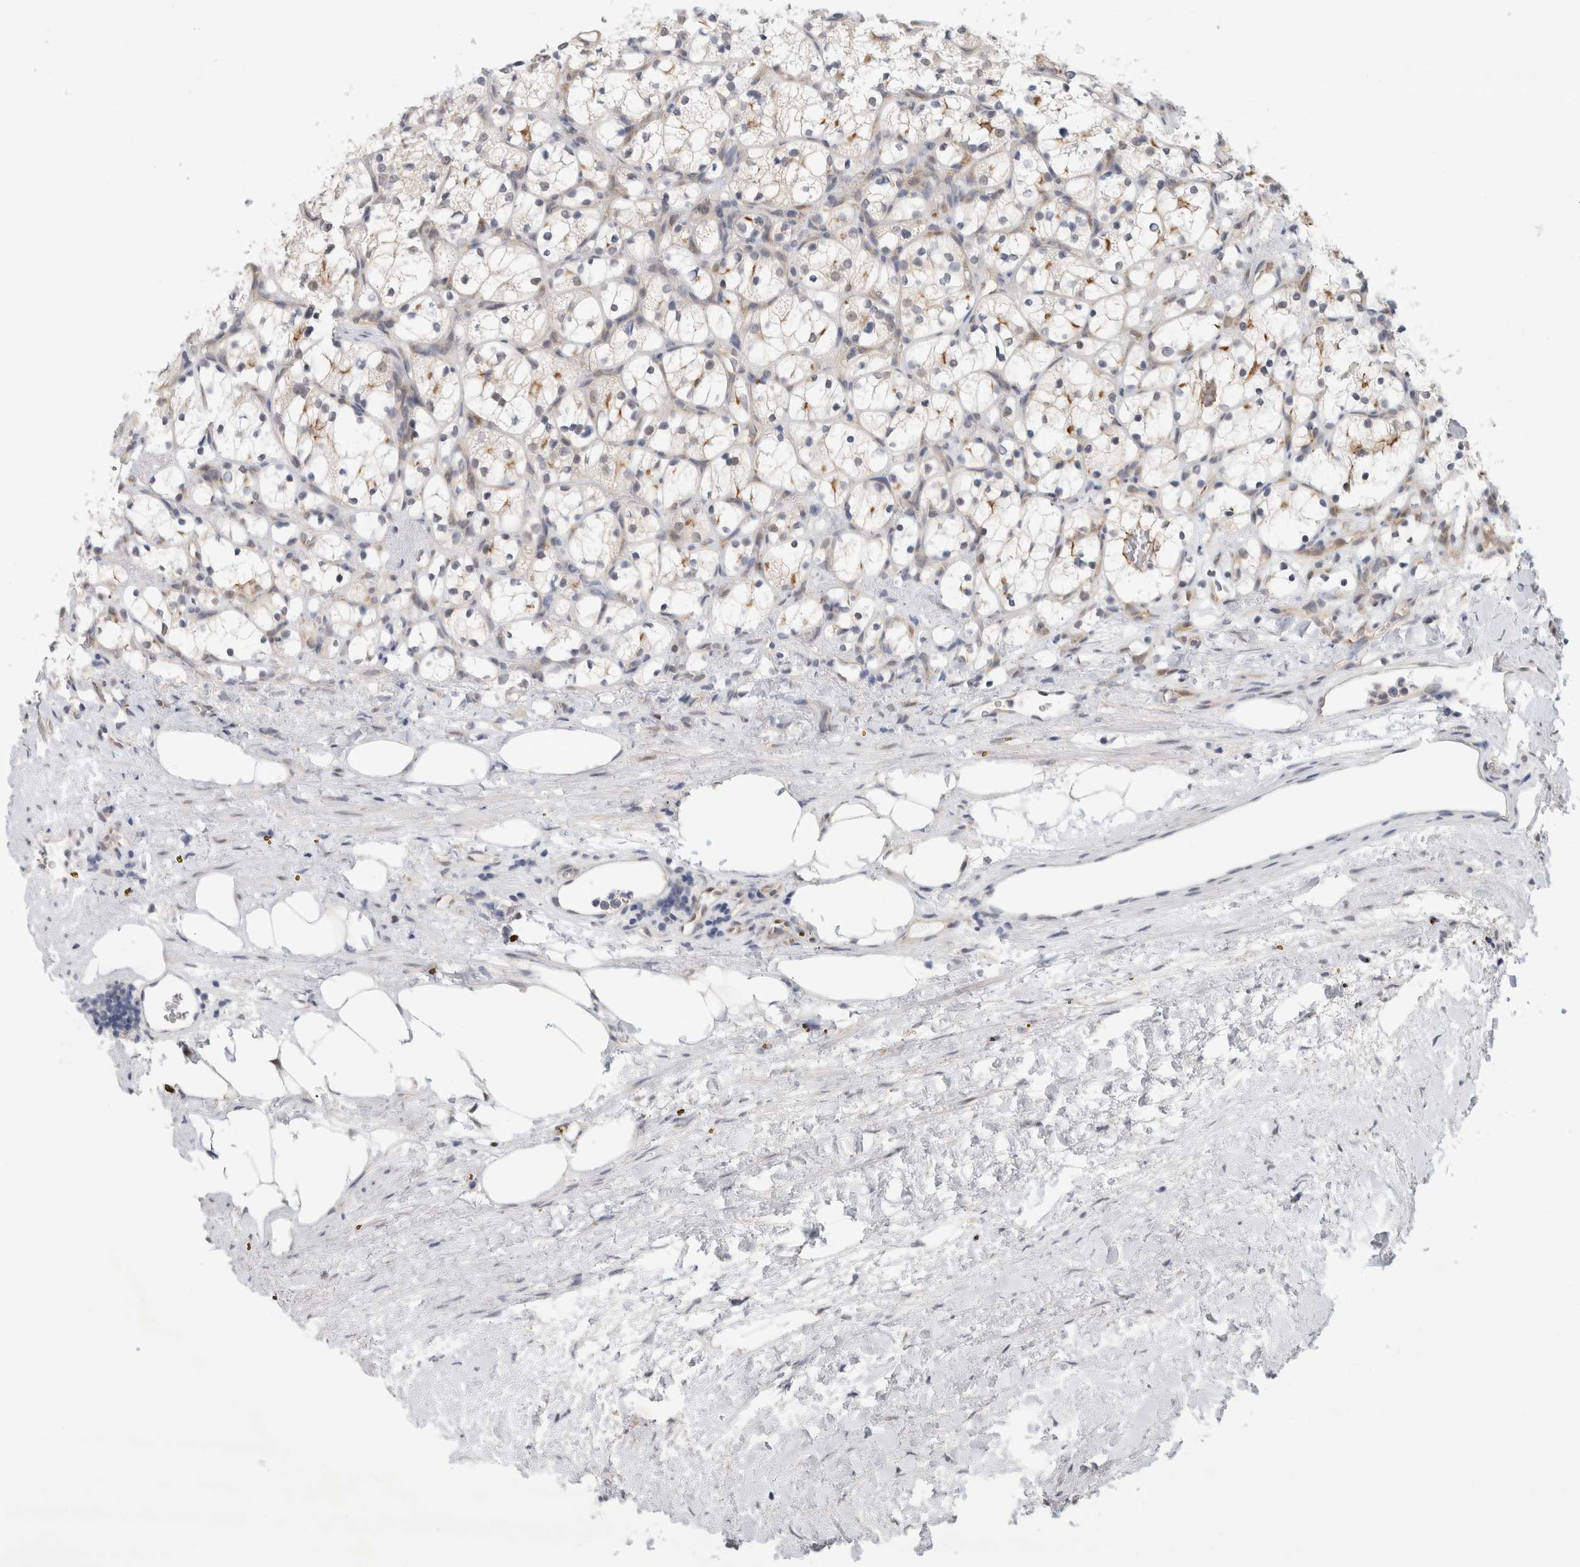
{"staining": {"intensity": "moderate", "quantity": "<25%", "location": "cytoplasmic/membranous"}, "tissue": "renal cancer", "cell_type": "Tumor cells", "image_type": "cancer", "snomed": [{"axis": "morphology", "description": "Adenocarcinoma, NOS"}, {"axis": "topography", "description": "Kidney"}], "caption": "Immunohistochemical staining of renal cancer (adenocarcinoma) exhibits low levels of moderate cytoplasmic/membranous protein staining in about <25% of tumor cells. Nuclei are stained in blue.", "gene": "EIF4G3", "patient": {"sex": "female", "age": 69}}